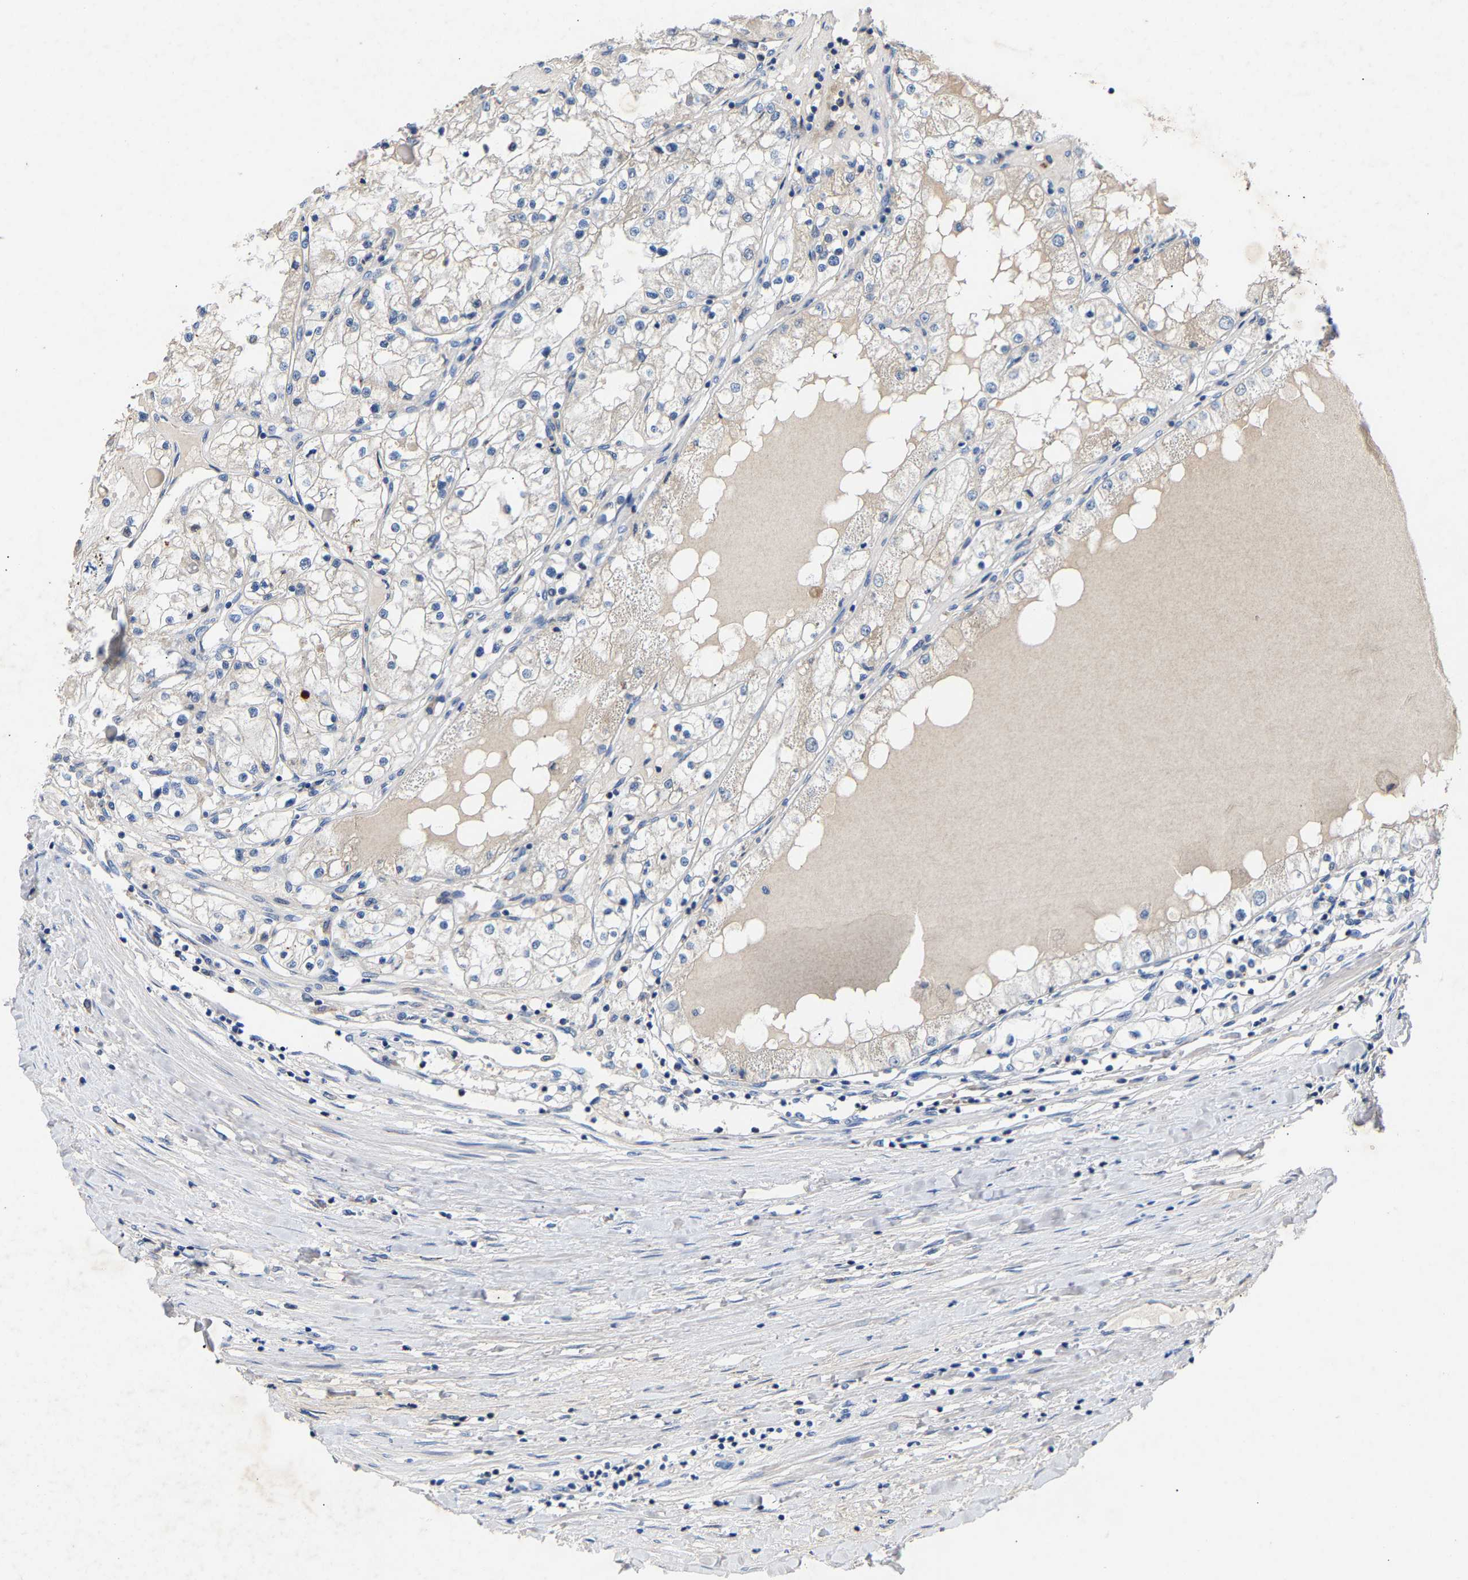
{"staining": {"intensity": "negative", "quantity": "none", "location": "none"}, "tissue": "renal cancer", "cell_type": "Tumor cells", "image_type": "cancer", "snomed": [{"axis": "morphology", "description": "Adenocarcinoma, NOS"}, {"axis": "topography", "description": "Kidney"}], "caption": "This is an immunohistochemistry (IHC) image of human renal cancer (adenocarcinoma). There is no expression in tumor cells.", "gene": "CCDC171", "patient": {"sex": "male", "age": 68}}